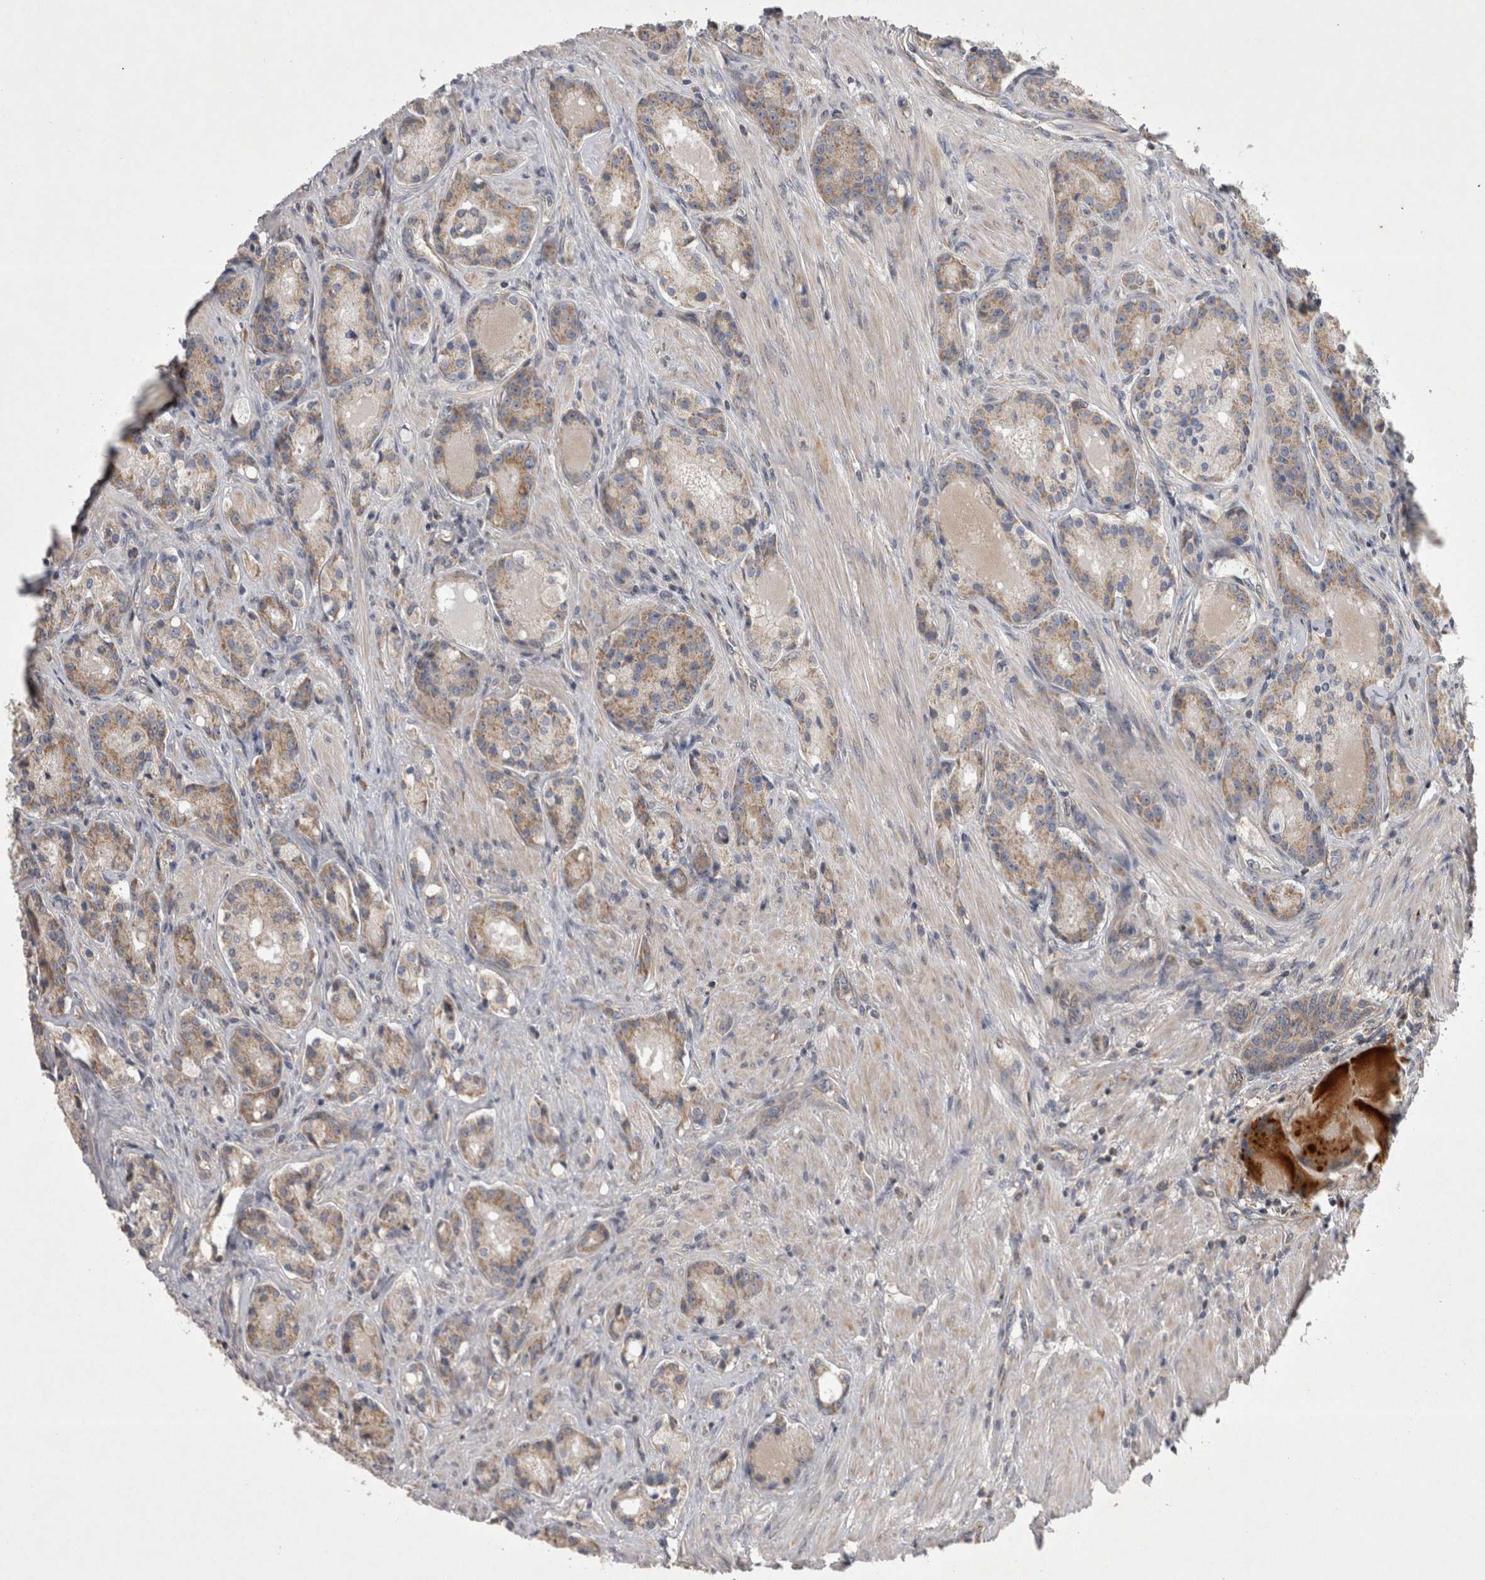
{"staining": {"intensity": "weak", "quantity": ">75%", "location": "cytoplasmic/membranous"}, "tissue": "prostate cancer", "cell_type": "Tumor cells", "image_type": "cancer", "snomed": [{"axis": "morphology", "description": "Adenocarcinoma, High grade"}, {"axis": "topography", "description": "Prostate"}], "caption": "The photomicrograph demonstrates staining of high-grade adenocarcinoma (prostate), revealing weak cytoplasmic/membranous protein staining (brown color) within tumor cells.", "gene": "TSPOAP1", "patient": {"sex": "male", "age": 60}}